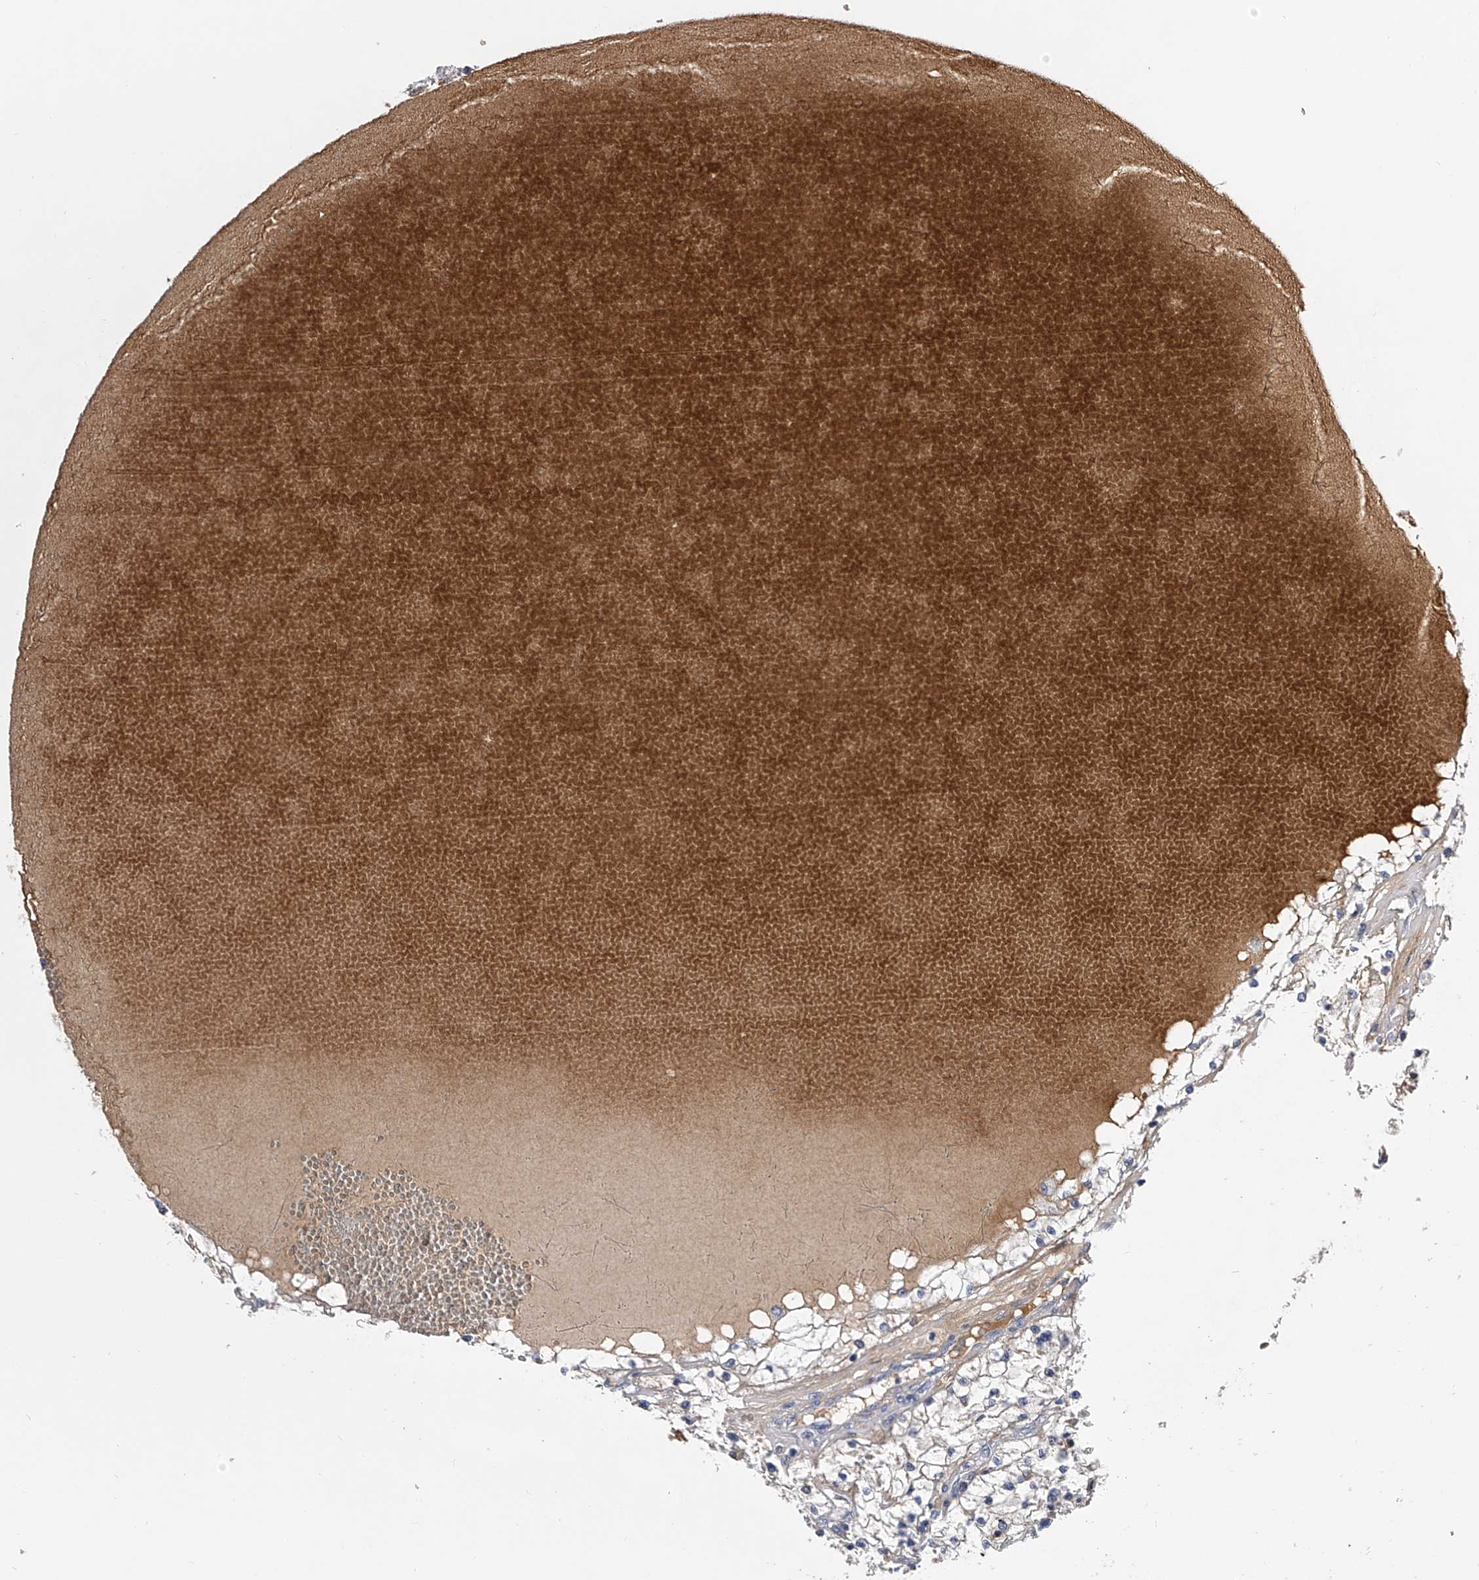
{"staining": {"intensity": "weak", "quantity": "<25%", "location": "cytoplasmic/membranous"}, "tissue": "renal cancer", "cell_type": "Tumor cells", "image_type": "cancer", "snomed": [{"axis": "morphology", "description": "Normal tissue, NOS"}, {"axis": "morphology", "description": "Adenocarcinoma, NOS"}, {"axis": "topography", "description": "Kidney"}], "caption": "Renal adenocarcinoma stained for a protein using immunohistochemistry (IHC) shows no expression tumor cells.", "gene": "MDN1", "patient": {"sex": "male", "age": 68}}